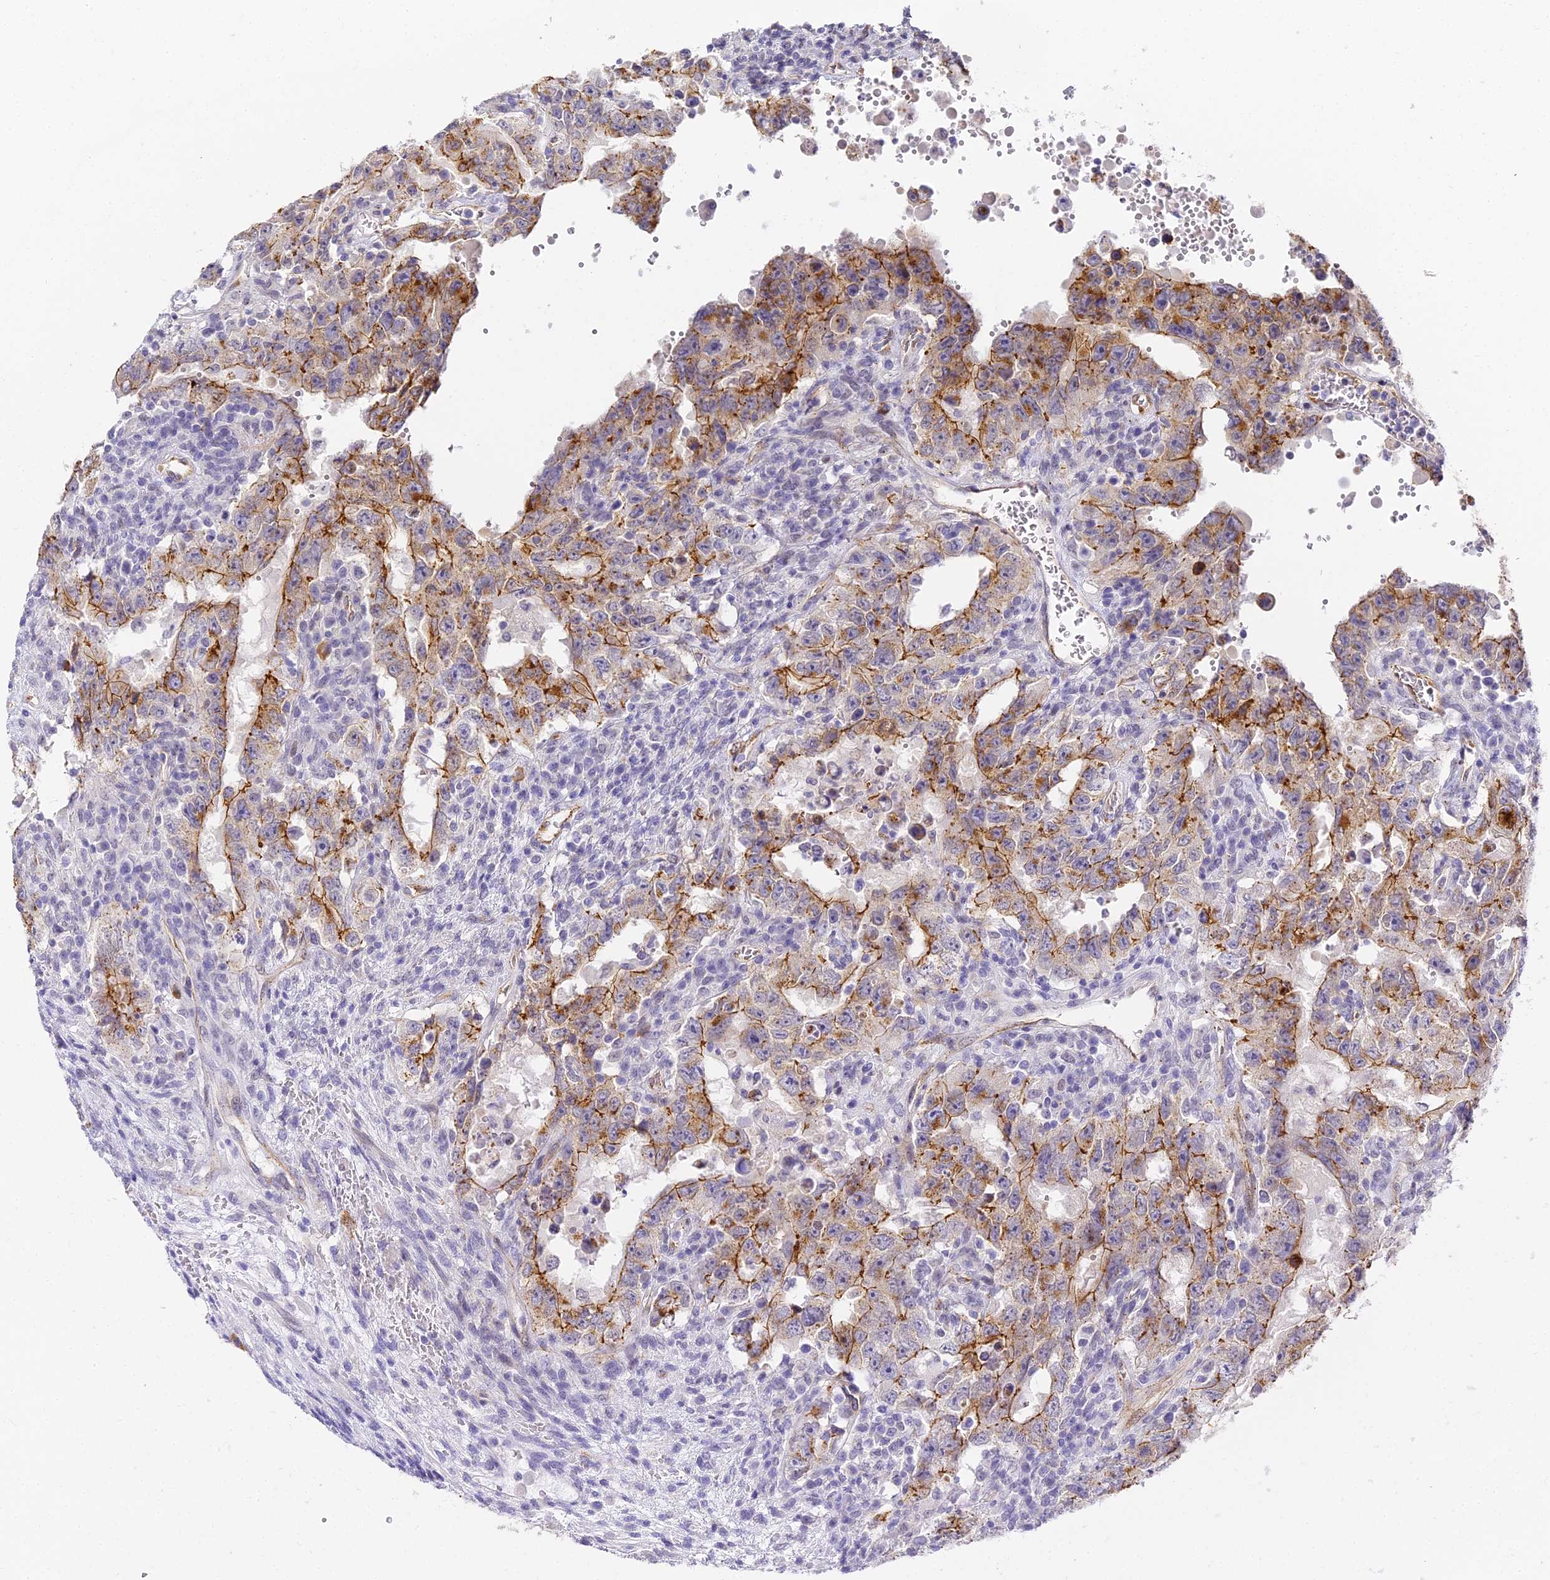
{"staining": {"intensity": "moderate", "quantity": ">75%", "location": "cytoplasmic/membranous"}, "tissue": "testis cancer", "cell_type": "Tumor cells", "image_type": "cancer", "snomed": [{"axis": "morphology", "description": "Carcinoma, Embryonal, NOS"}, {"axis": "topography", "description": "Testis"}], "caption": "An immunohistochemistry image of tumor tissue is shown. Protein staining in brown shows moderate cytoplasmic/membranous positivity in testis cancer (embryonal carcinoma) within tumor cells. (DAB IHC with brightfield microscopy, high magnification).", "gene": "GJA1", "patient": {"sex": "male", "age": 26}}